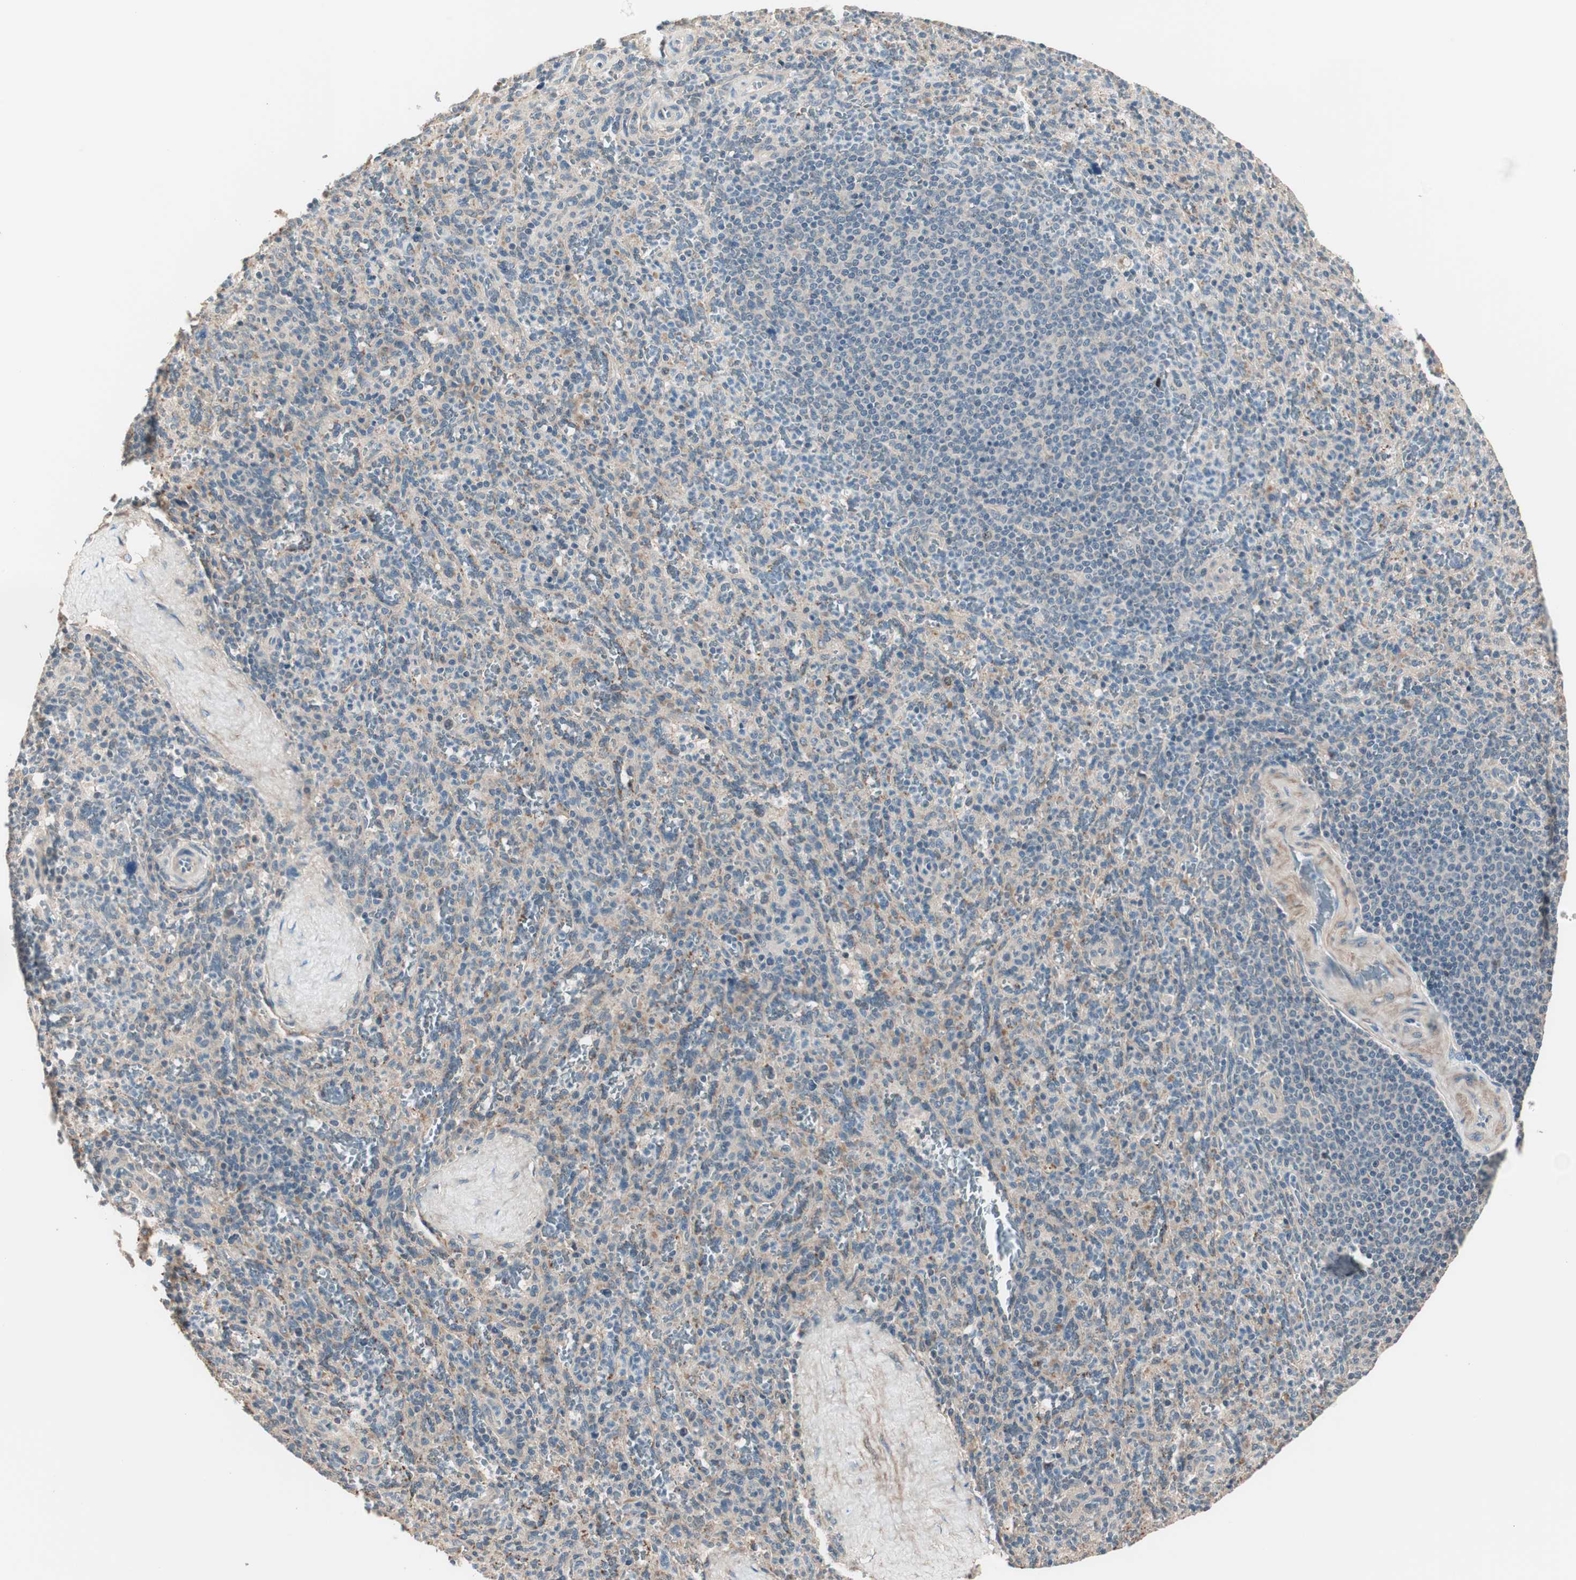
{"staining": {"intensity": "weak", "quantity": "25%-75%", "location": "cytoplasmic/membranous"}, "tissue": "spleen", "cell_type": "Cells in red pulp", "image_type": "normal", "snomed": [{"axis": "morphology", "description": "Normal tissue, NOS"}, {"axis": "topography", "description": "Spleen"}], "caption": "Protein expression analysis of benign human spleen reveals weak cytoplasmic/membranous staining in approximately 25%-75% of cells in red pulp.", "gene": "NFRKB", "patient": {"sex": "male", "age": 36}}